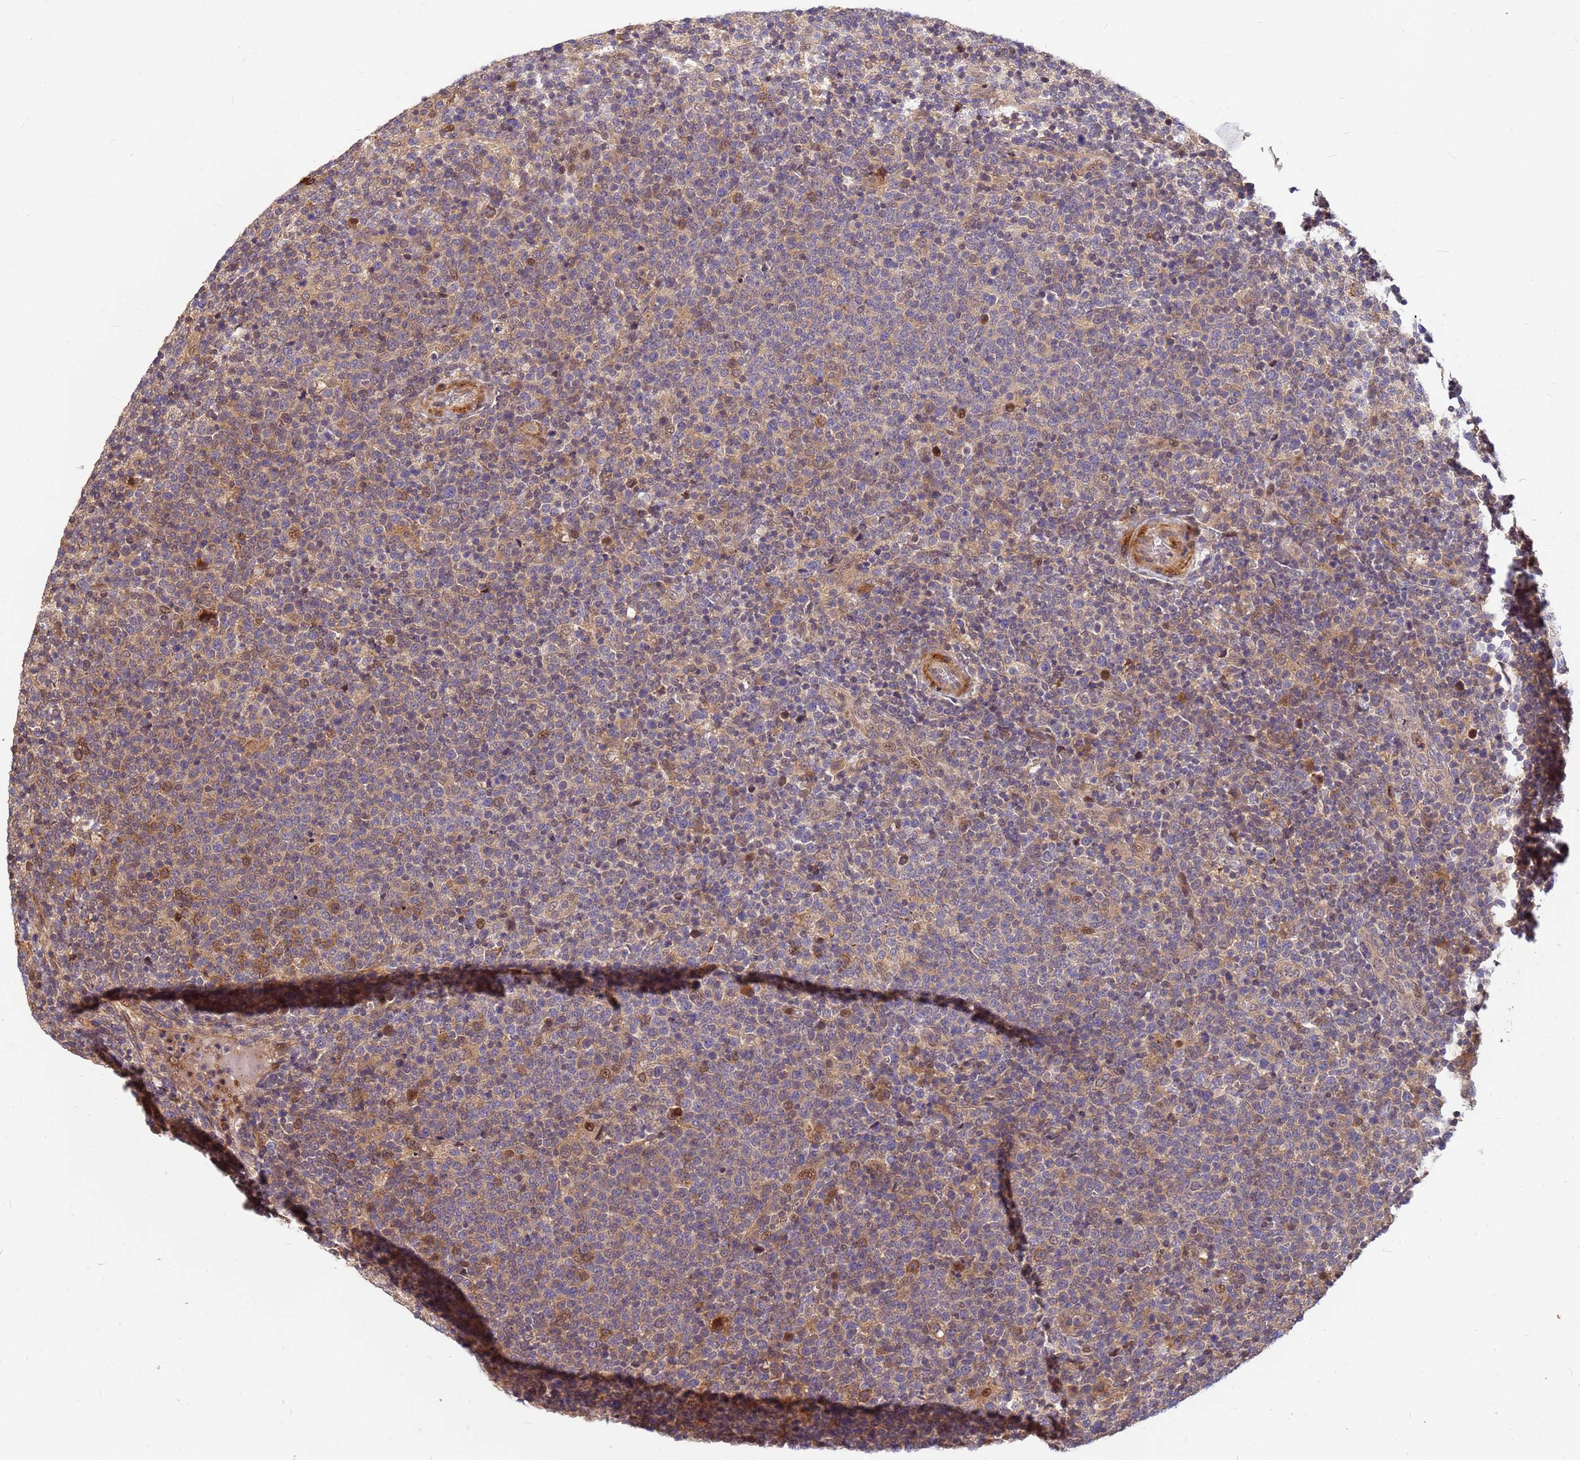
{"staining": {"intensity": "moderate", "quantity": "<25%", "location": "cytoplasmic/membranous"}, "tissue": "lymphoma", "cell_type": "Tumor cells", "image_type": "cancer", "snomed": [{"axis": "morphology", "description": "Malignant lymphoma, non-Hodgkin's type, High grade"}, {"axis": "topography", "description": "Lymph node"}], "caption": "The immunohistochemical stain shows moderate cytoplasmic/membranous expression in tumor cells of lymphoma tissue.", "gene": "DUS4L", "patient": {"sex": "male", "age": 61}}